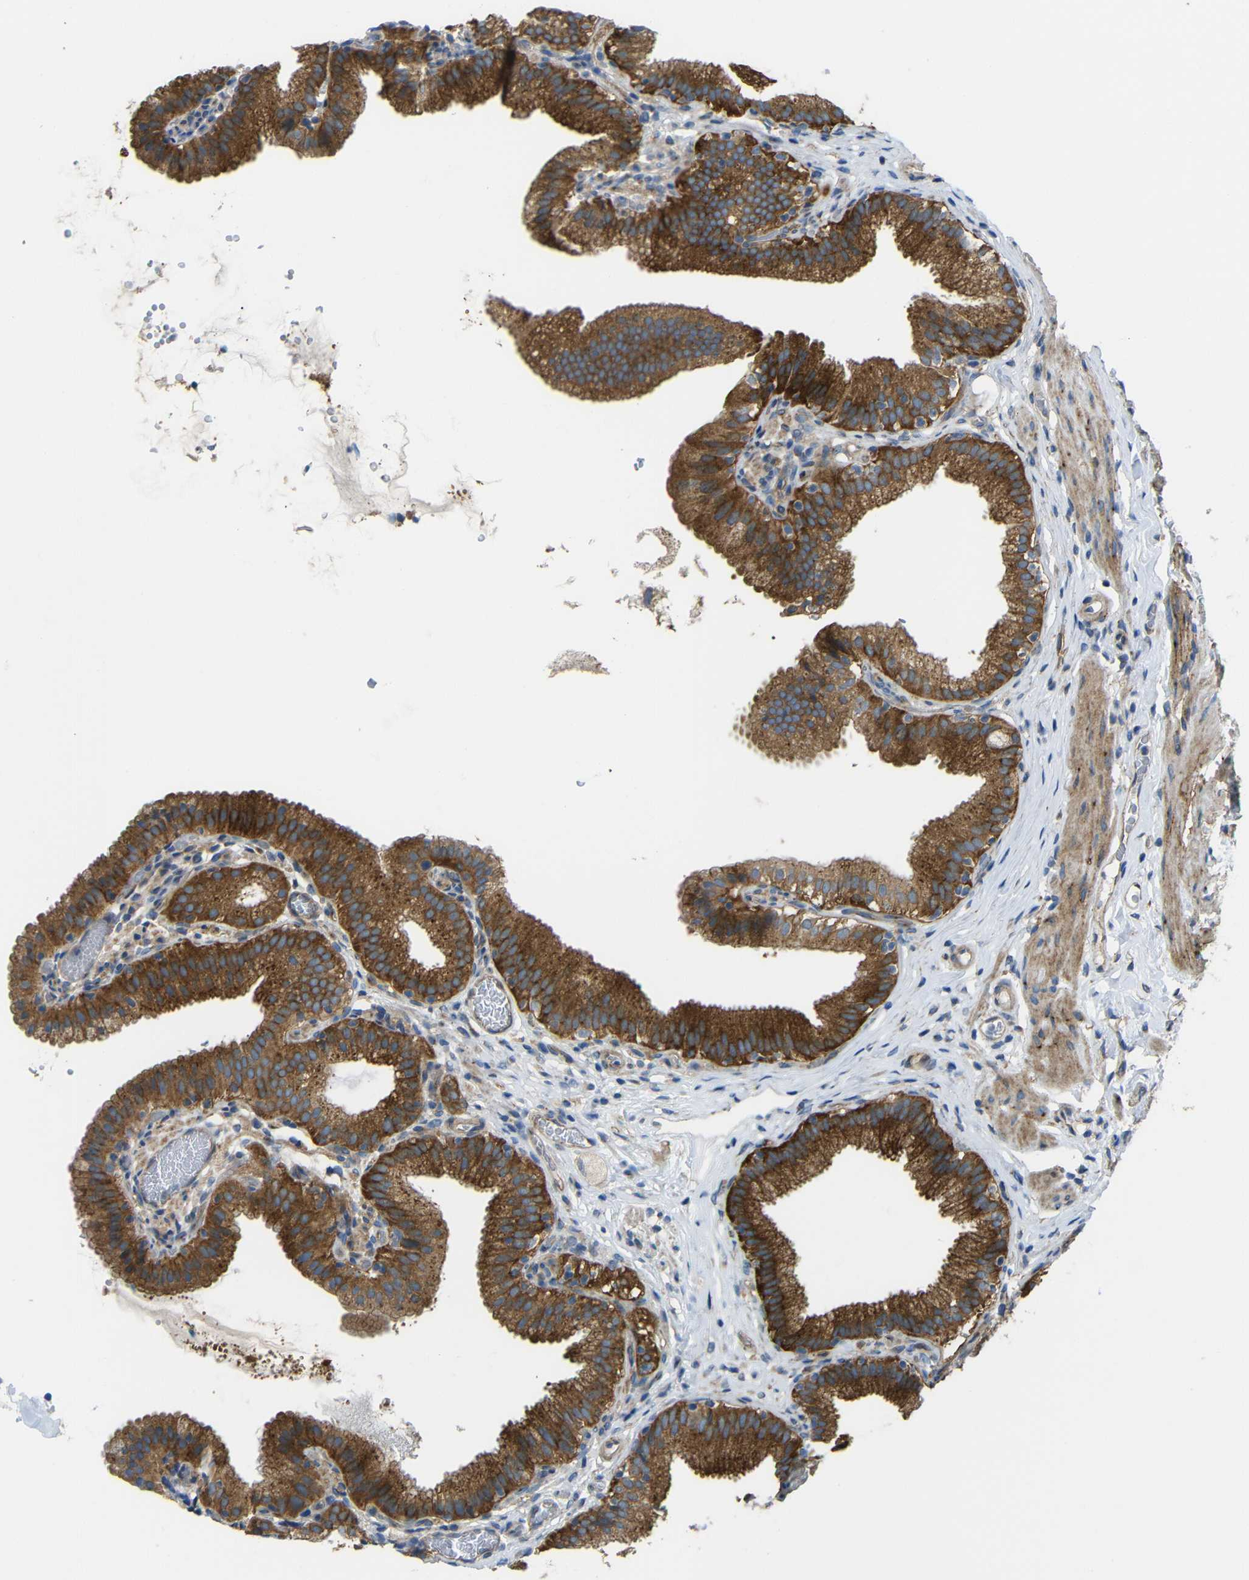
{"staining": {"intensity": "strong", "quantity": ">75%", "location": "cytoplasmic/membranous"}, "tissue": "gallbladder", "cell_type": "Glandular cells", "image_type": "normal", "snomed": [{"axis": "morphology", "description": "Normal tissue, NOS"}, {"axis": "topography", "description": "Gallbladder"}], "caption": "Glandular cells exhibit high levels of strong cytoplasmic/membranous staining in about >75% of cells in normal human gallbladder.", "gene": "SYPL1", "patient": {"sex": "male", "age": 54}}